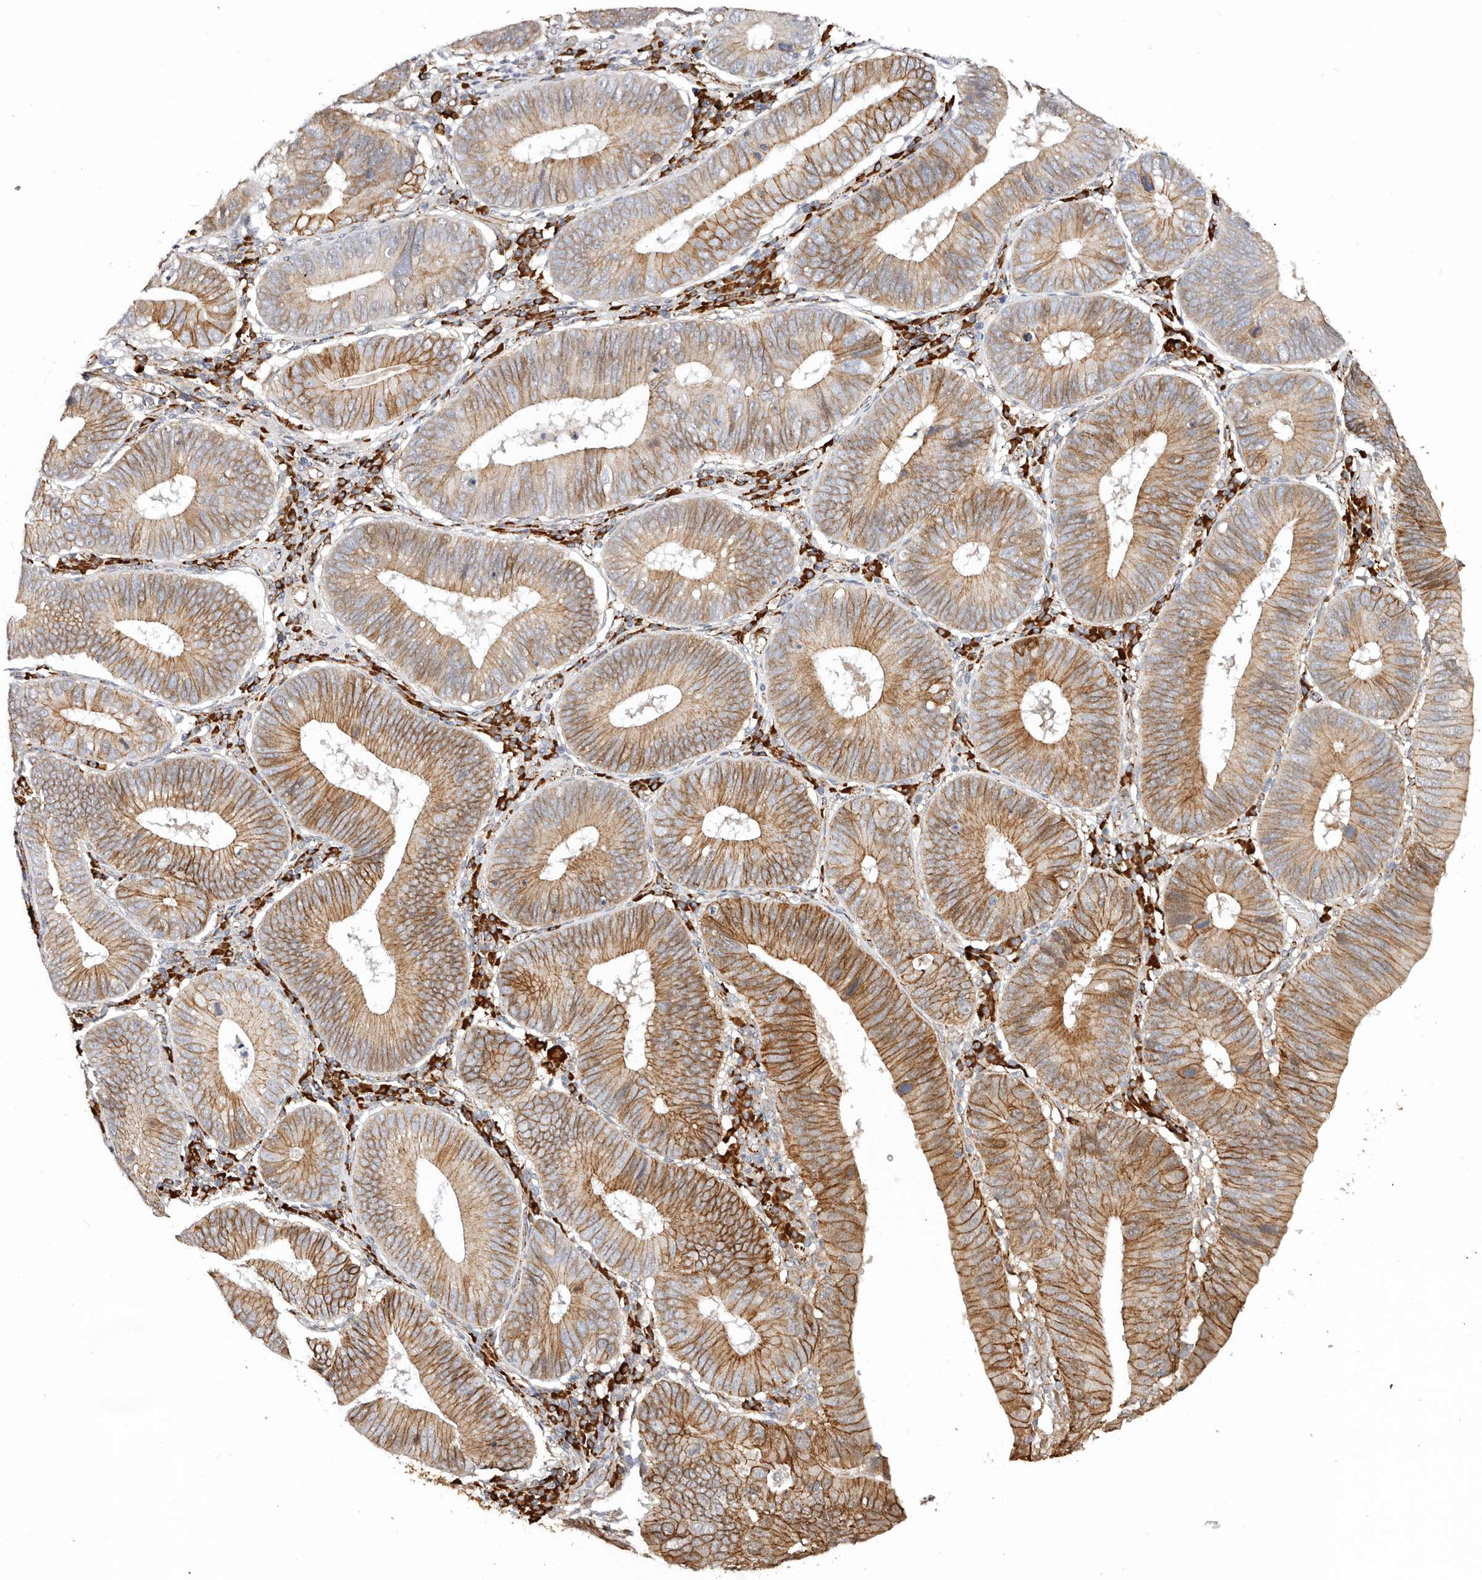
{"staining": {"intensity": "moderate", "quantity": ">75%", "location": "cytoplasmic/membranous"}, "tissue": "stomach cancer", "cell_type": "Tumor cells", "image_type": "cancer", "snomed": [{"axis": "morphology", "description": "Adenocarcinoma, NOS"}, {"axis": "topography", "description": "Stomach"}], "caption": "An immunohistochemistry photomicrograph of tumor tissue is shown. Protein staining in brown highlights moderate cytoplasmic/membranous positivity in adenocarcinoma (stomach) within tumor cells. The staining is performed using DAB (3,3'-diaminobenzidine) brown chromogen to label protein expression. The nuclei are counter-stained blue using hematoxylin.", "gene": "CTNNB1", "patient": {"sex": "male", "age": 59}}